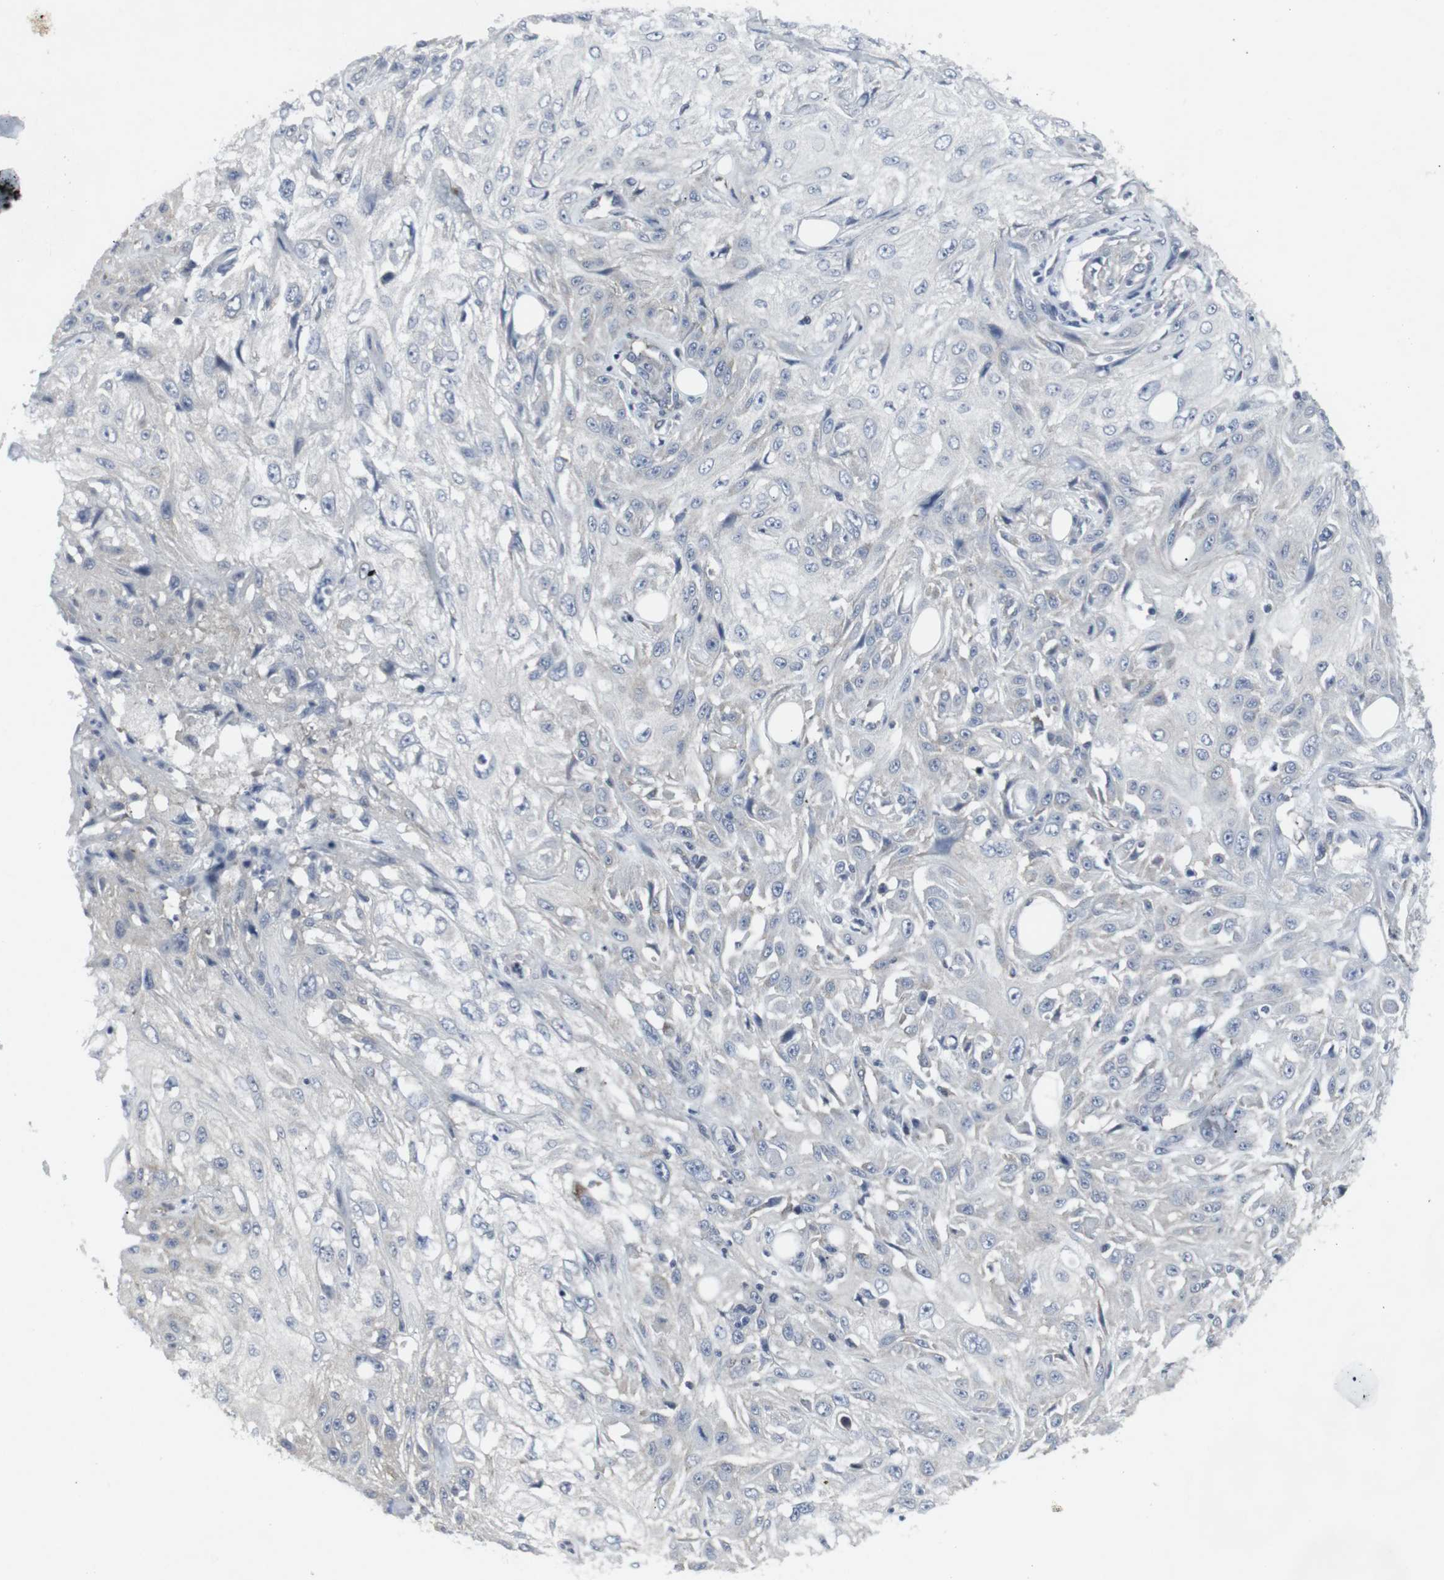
{"staining": {"intensity": "negative", "quantity": "none", "location": "none"}, "tissue": "skin cancer", "cell_type": "Tumor cells", "image_type": "cancer", "snomed": [{"axis": "morphology", "description": "Squamous cell carcinoma, NOS"}, {"axis": "topography", "description": "Skin"}], "caption": "Tumor cells show no significant positivity in squamous cell carcinoma (skin). The staining was performed using DAB to visualize the protein expression in brown, while the nuclei were stained in blue with hematoxylin (Magnification: 20x).", "gene": "GEMIN2", "patient": {"sex": "male", "age": 75}}